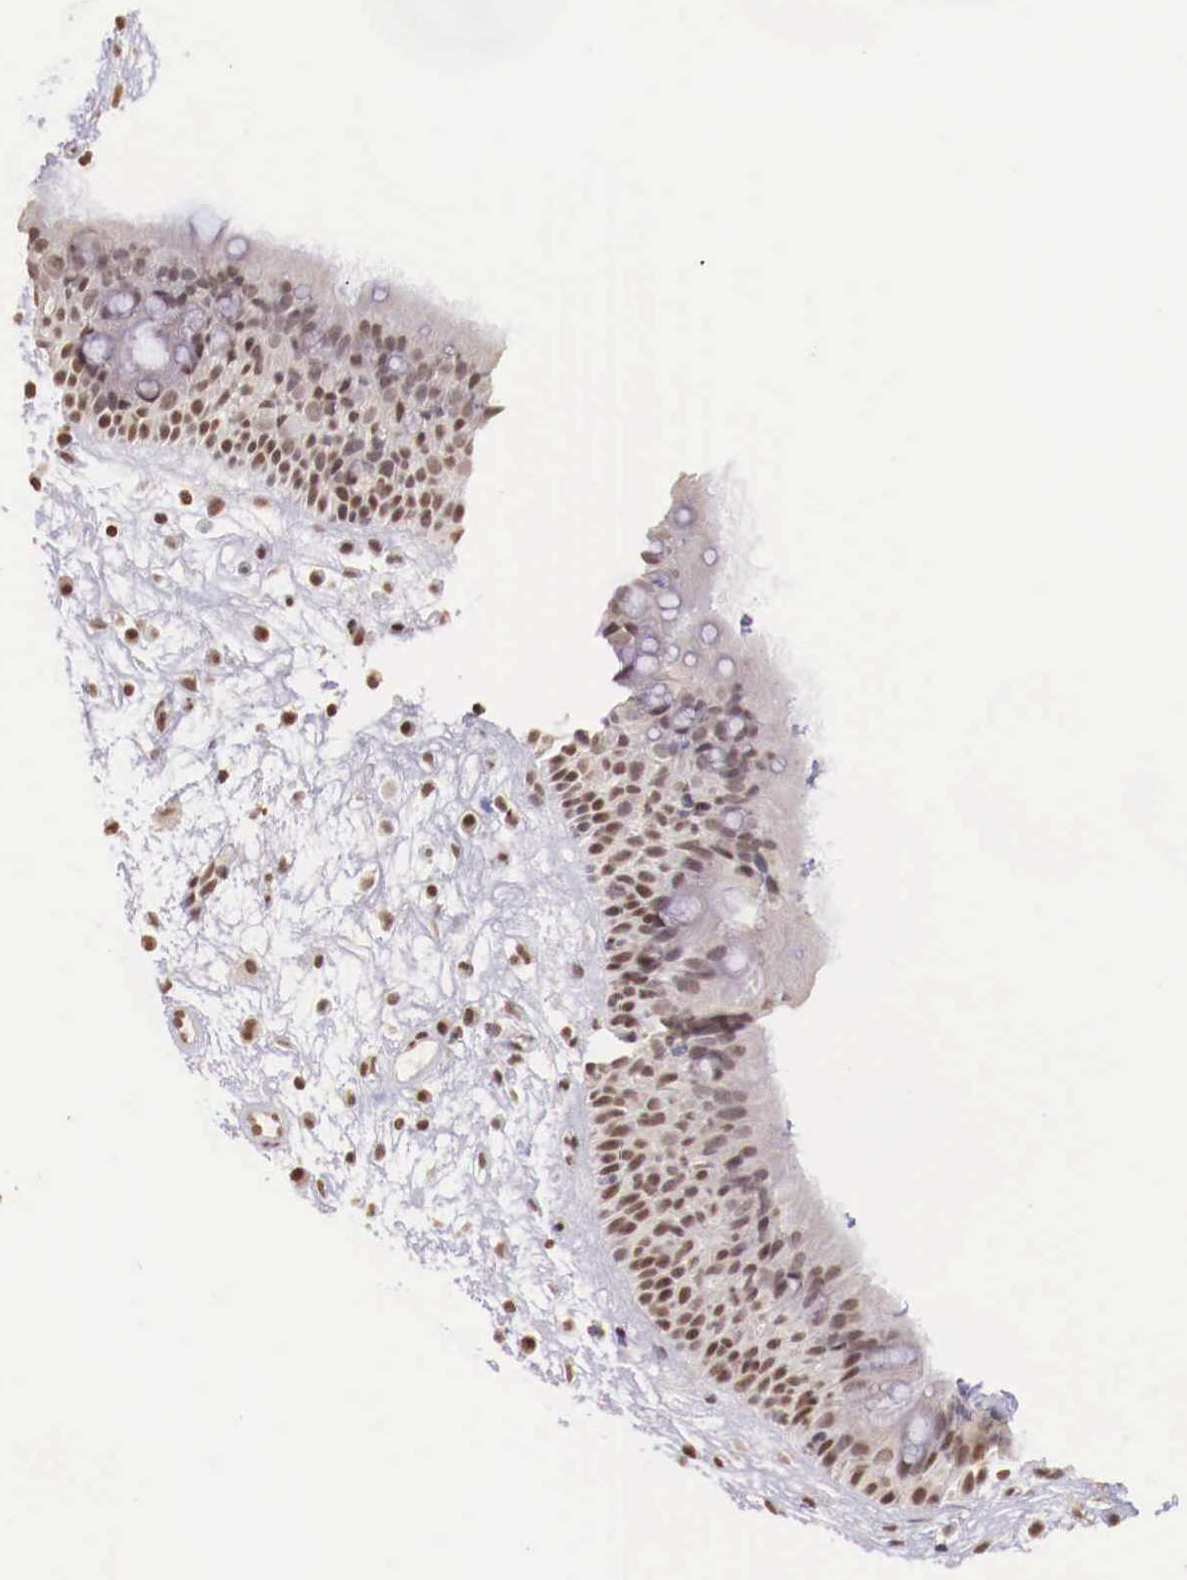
{"staining": {"intensity": "weak", "quantity": ">75%", "location": "nuclear"}, "tissue": "nasopharynx", "cell_type": "Respiratory epithelial cells", "image_type": "normal", "snomed": [{"axis": "morphology", "description": "Normal tissue, NOS"}, {"axis": "topography", "description": "Nasopharynx"}], "caption": "This histopathology image exhibits normal nasopharynx stained with IHC to label a protein in brown. The nuclear of respiratory epithelial cells show weak positivity for the protein. Nuclei are counter-stained blue.", "gene": "SP1", "patient": {"sex": "male", "age": 63}}